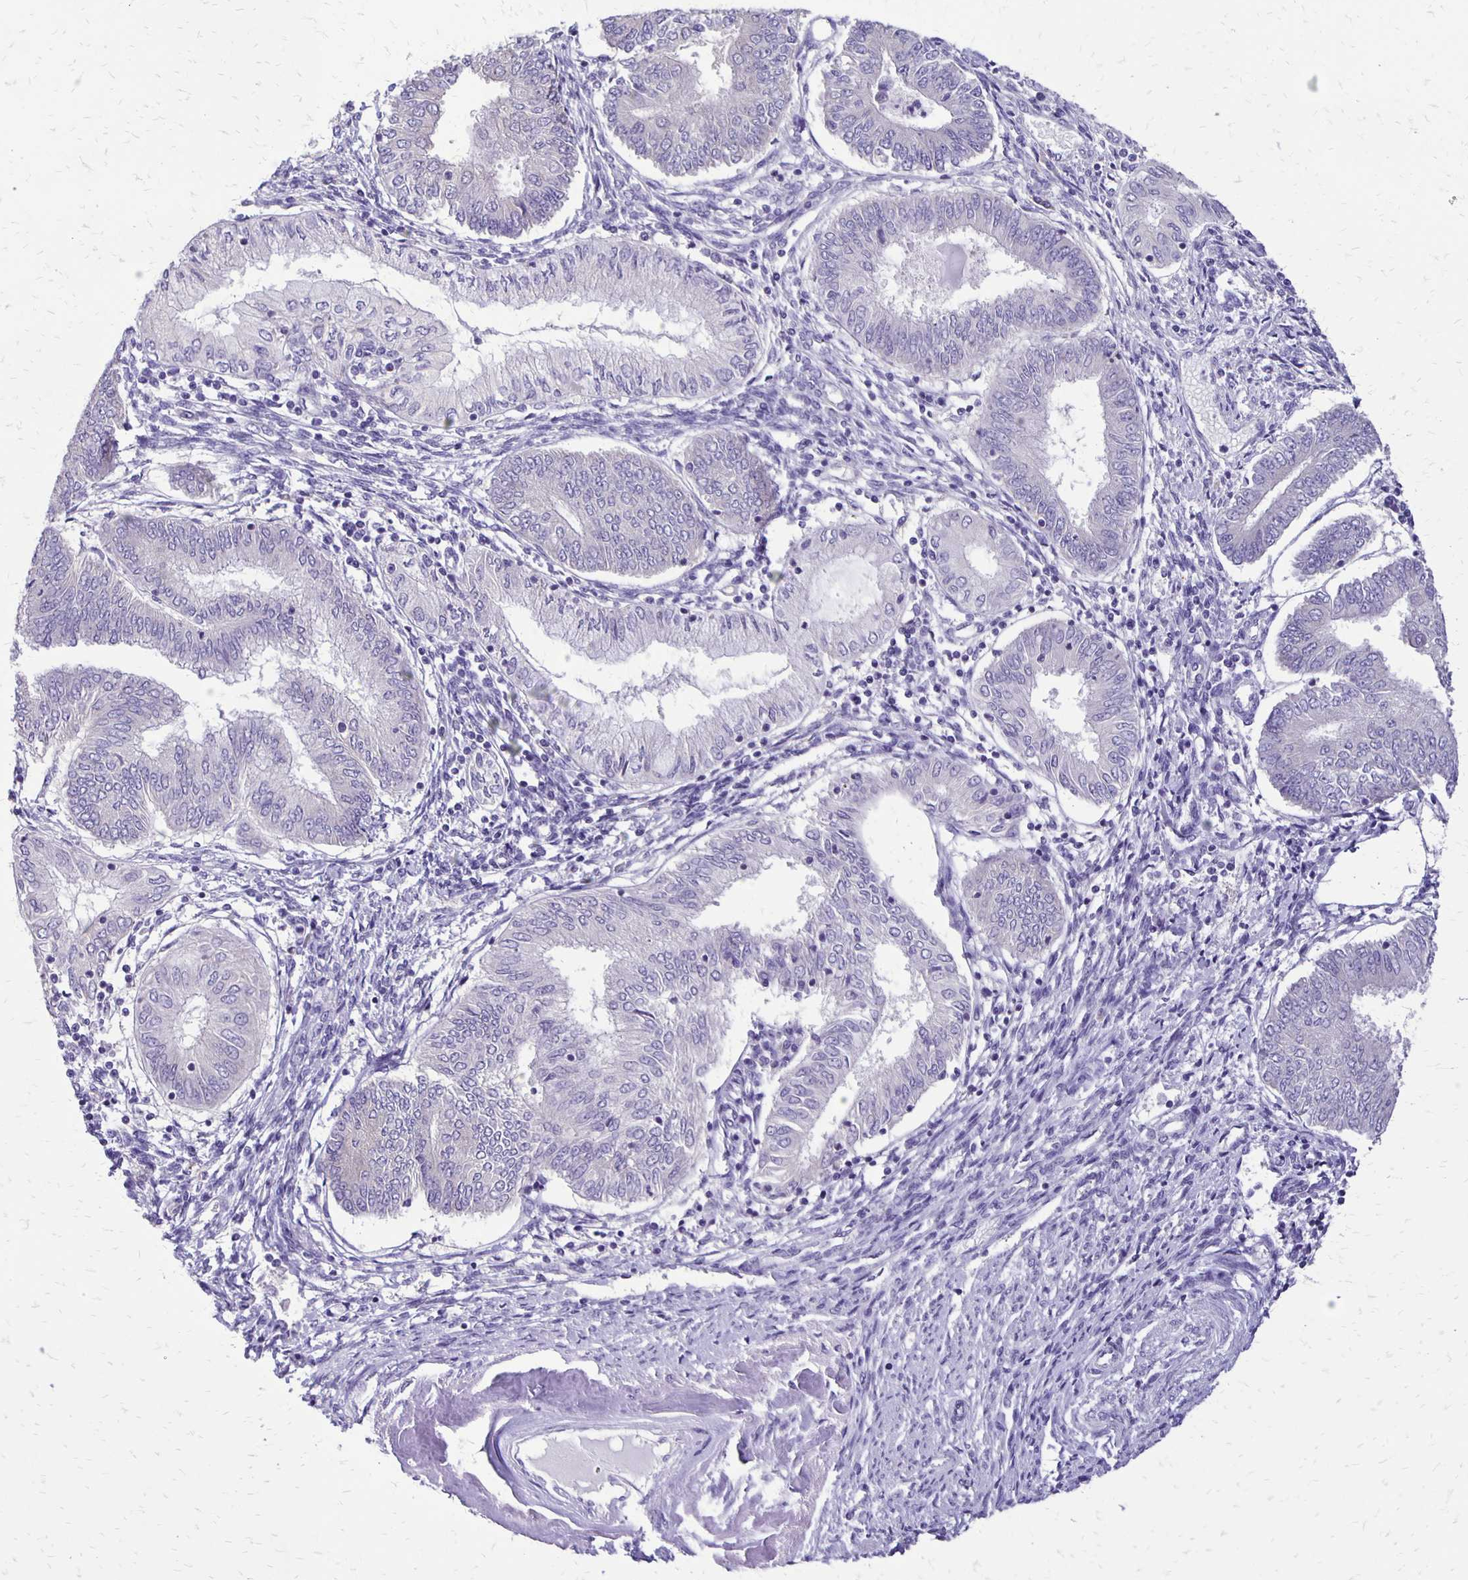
{"staining": {"intensity": "negative", "quantity": "none", "location": "none"}, "tissue": "endometrial cancer", "cell_type": "Tumor cells", "image_type": "cancer", "snomed": [{"axis": "morphology", "description": "Adenocarcinoma, NOS"}, {"axis": "topography", "description": "Endometrium"}], "caption": "Endometrial cancer was stained to show a protein in brown. There is no significant staining in tumor cells.", "gene": "ANKRD45", "patient": {"sex": "female", "age": 68}}